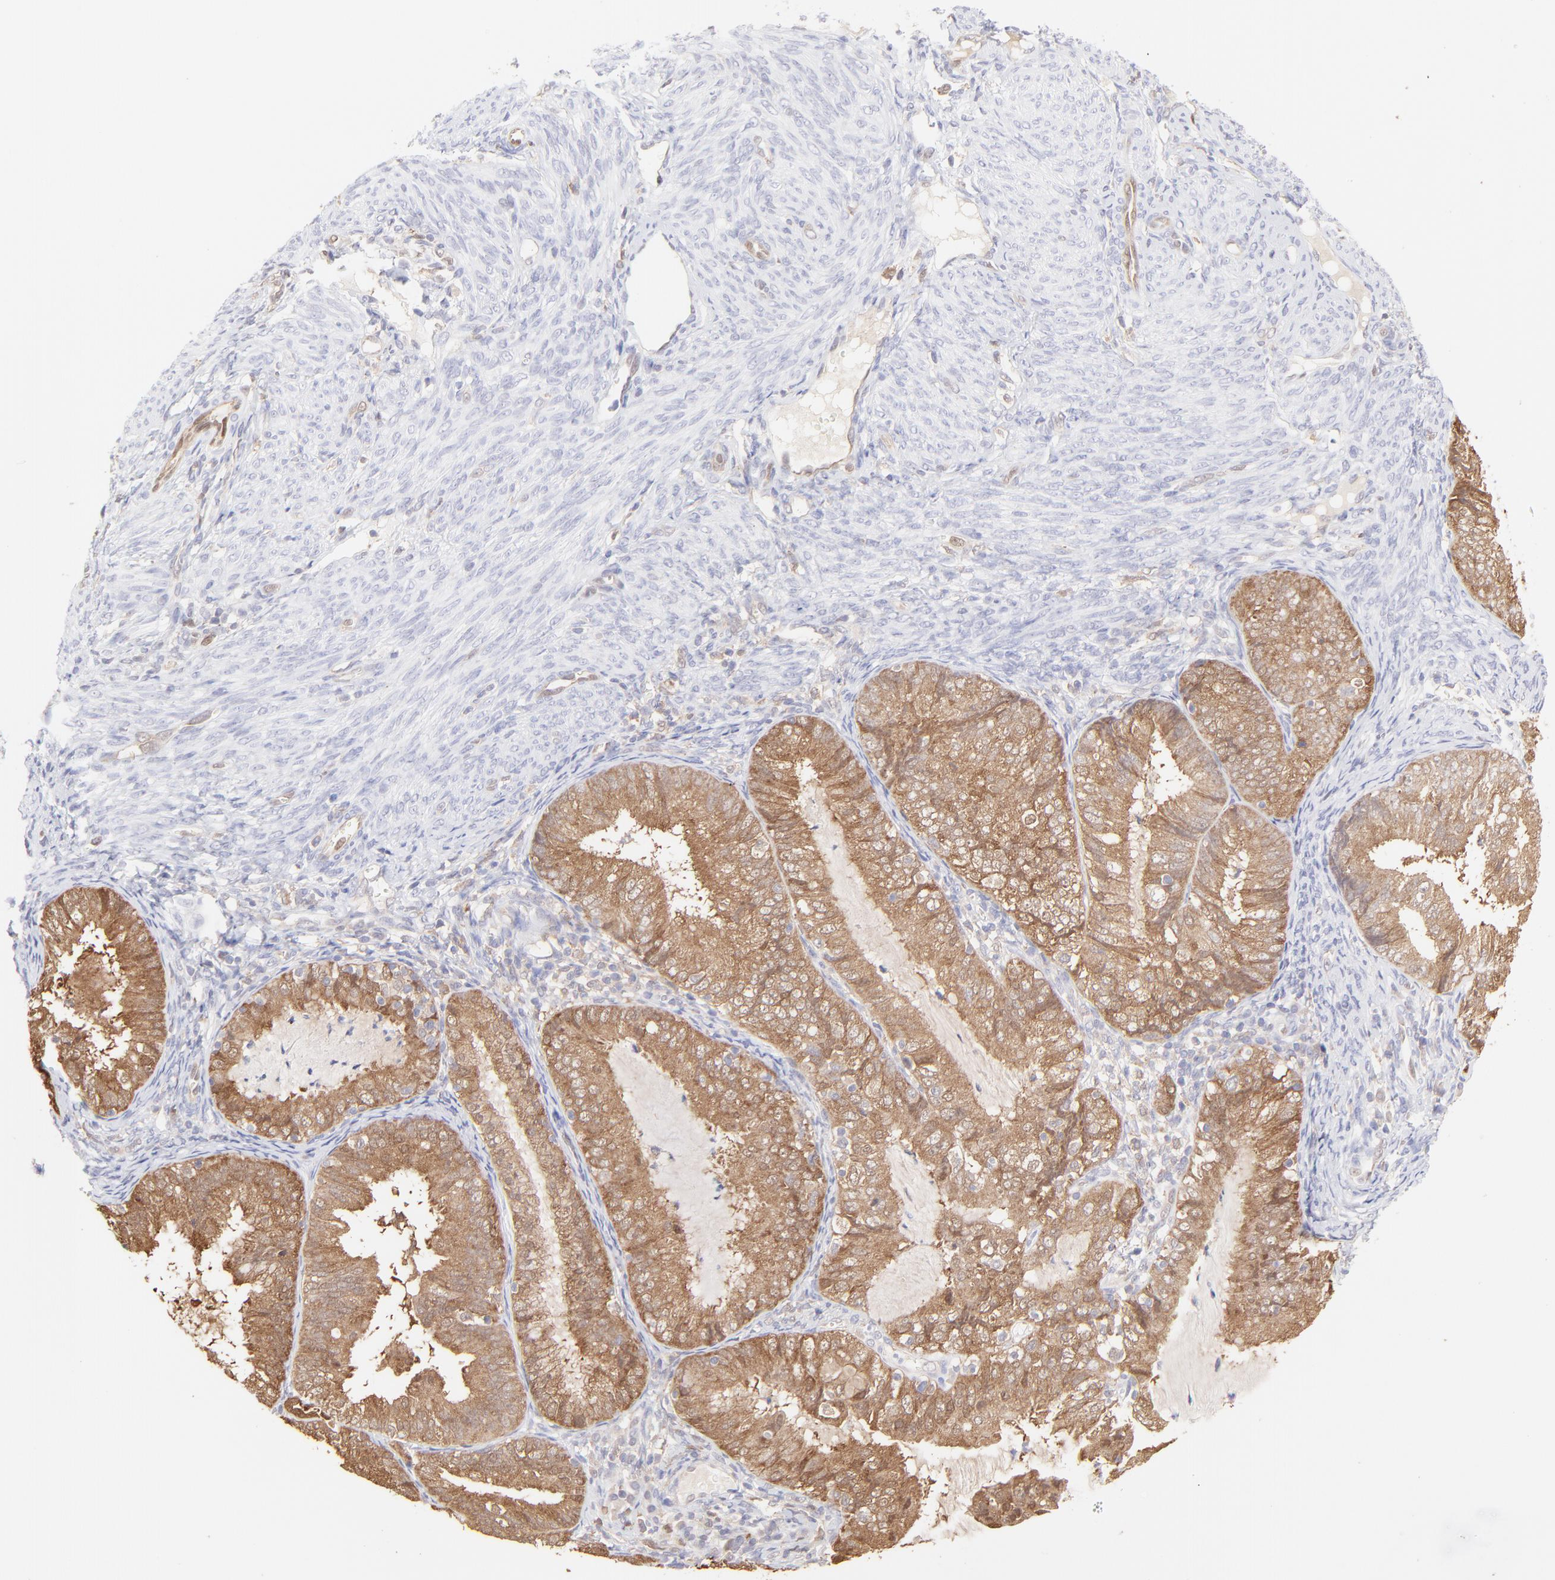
{"staining": {"intensity": "moderate", "quantity": ">75%", "location": "cytoplasmic/membranous"}, "tissue": "endometrial cancer", "cell_type": "Tumor cells", "image_type": "cancer", "snomed": [{"axis": "morphology", "description": "Adenocarcinoma, NOS"}, {"axis": "topography", "description": "Endometrium"}], "caption": "Immunohistochemical staining of endometrial cancer (adenocarcinoma) displays moderate cytoplasmic/membranous protein positivity in approximately >75% of tumor cells. (brown staining indicates protein expression, while blue staining denotes nuclei).", "gene": "HYAL1", "patient": {"sex": "female", "age": 66}}